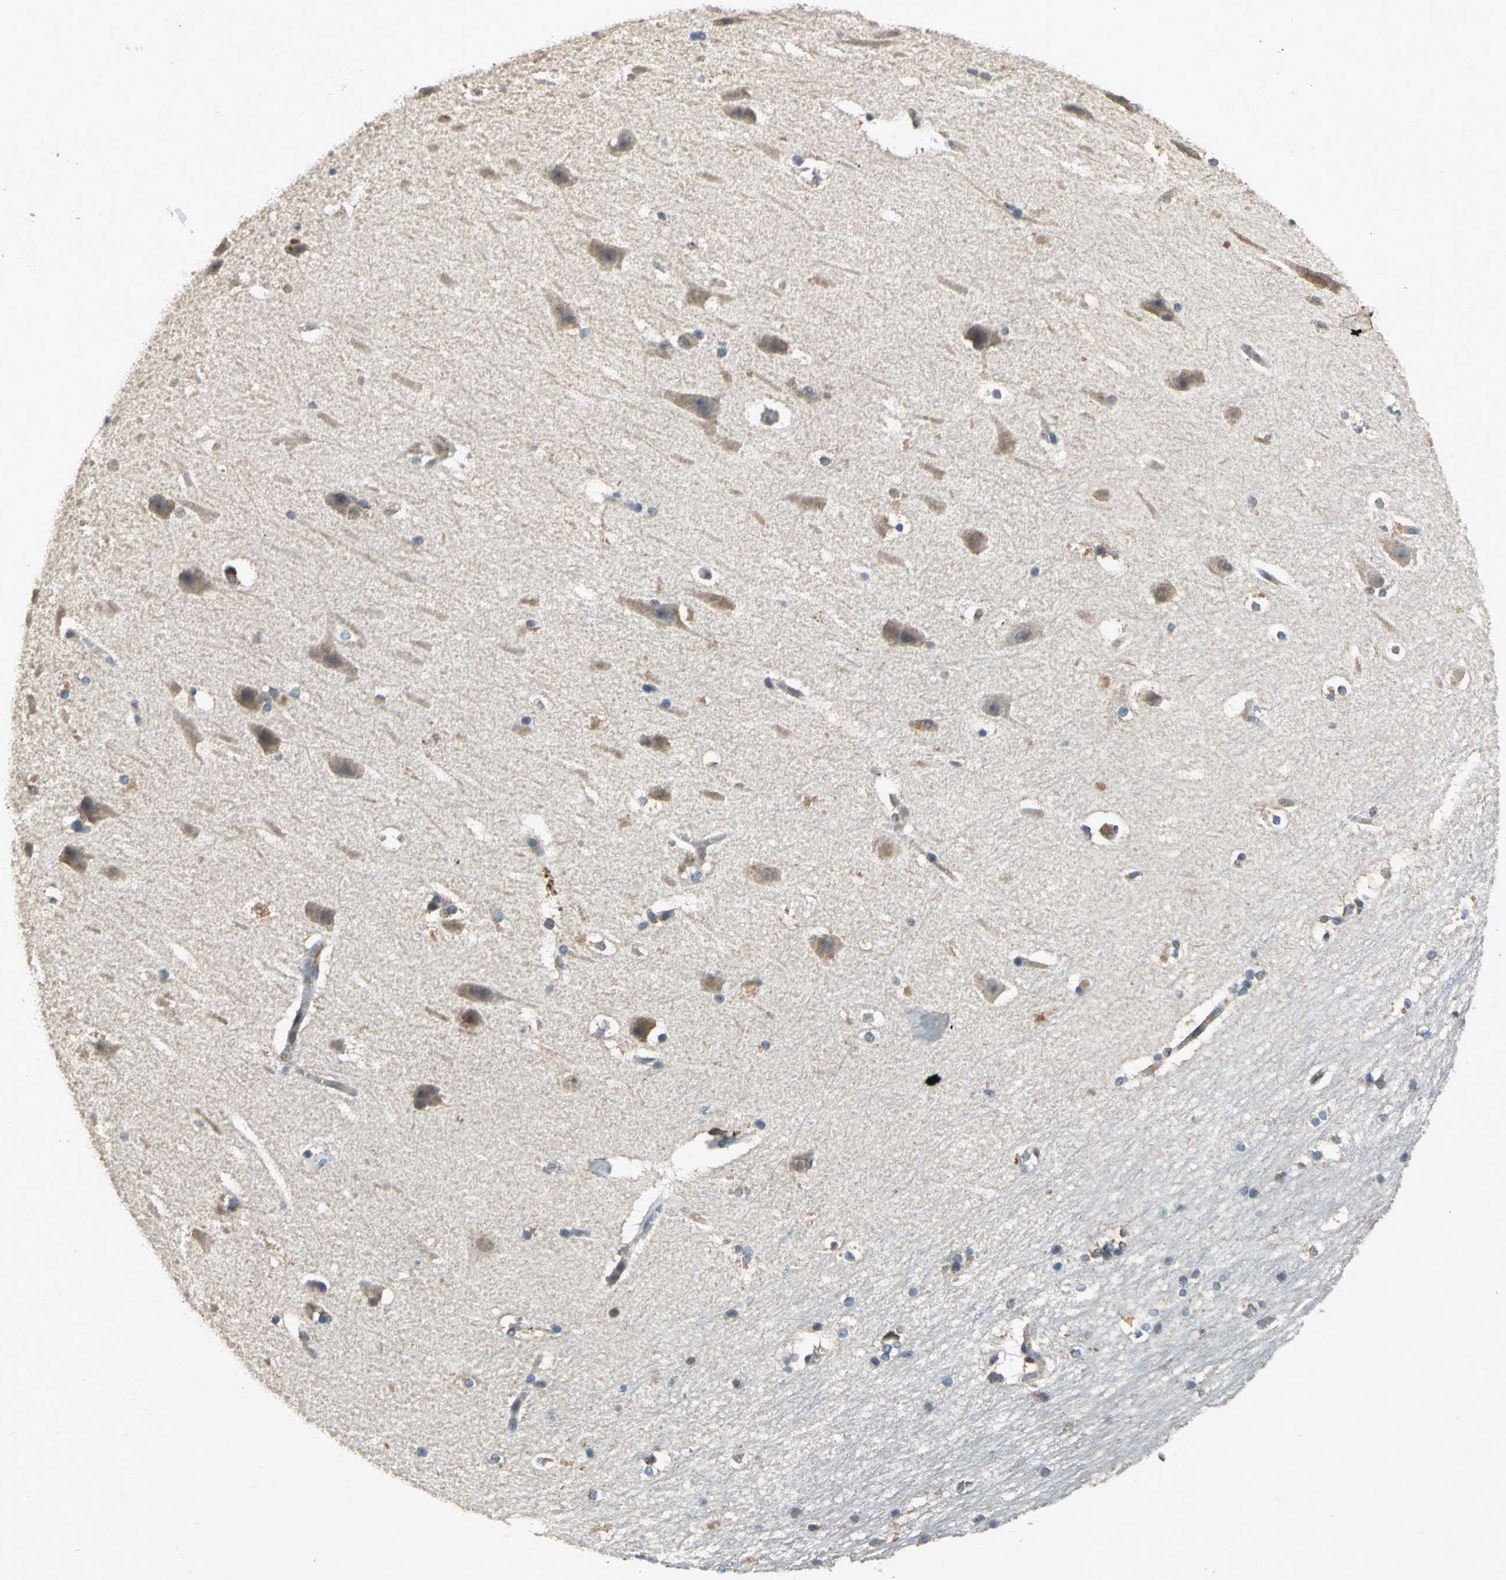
{"staining": {"intensity": "moderate", "quantity": "<25%", "location": "cytoplasmic/membranous"}, "tissue": "hippocampus", "cell_type": "Glial cells", "image_type": "normal", "snomed": [{"axis": "morphology", "description": "Normal tissue, NOS"}, {"axis": "topography", "description": "Hippocampus"}], "caption": "A histopathology image of hippocampus stained for a protein demonstrates moderate cytoplasmic/membranous brown staining in glial cells.", "gene": "EIF2B2", "patient": {"sex": "female", "age": 19}}